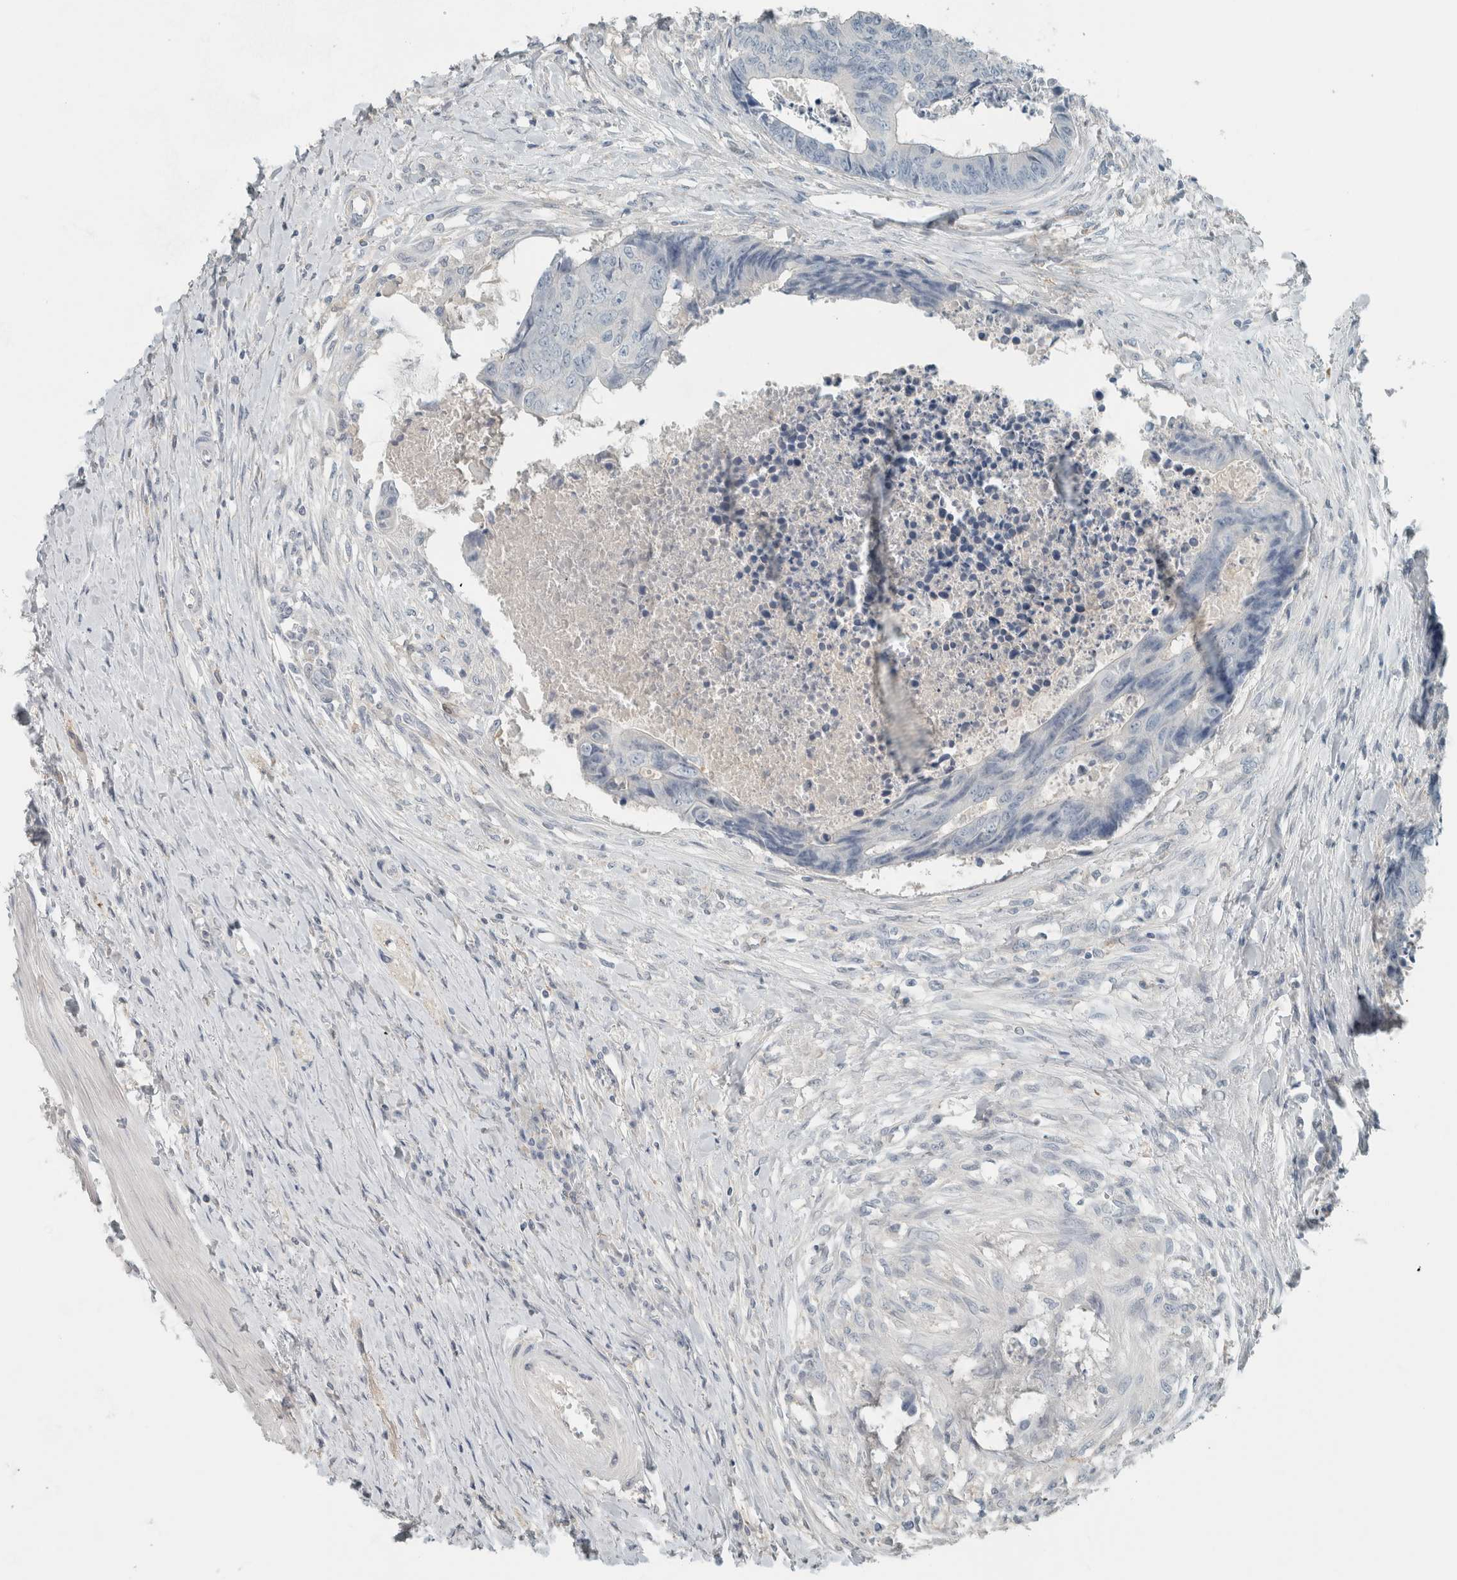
{"staining": {"intensity": "negative", "quantity": "none", "location": "none"}, "tissue": "colorectal cancer", "cell_type": "Tumor cells", "image_type": "cancer", "snomed": [{"axis": "morphology", "description": "Adenocarcinoma, NOS"}, {"axis": "topography", "description": "Rectum"}], "caption": "This photomicrograph is of adenocarcinoma (colorectal) stained with immunohistochemistry (IHC) to label a protein in brown with the nuclei are counter-stained blue. There is no staining in tumor cells.", "gene": "SCIN", "patient": {"sex": "male", "age": 84}}